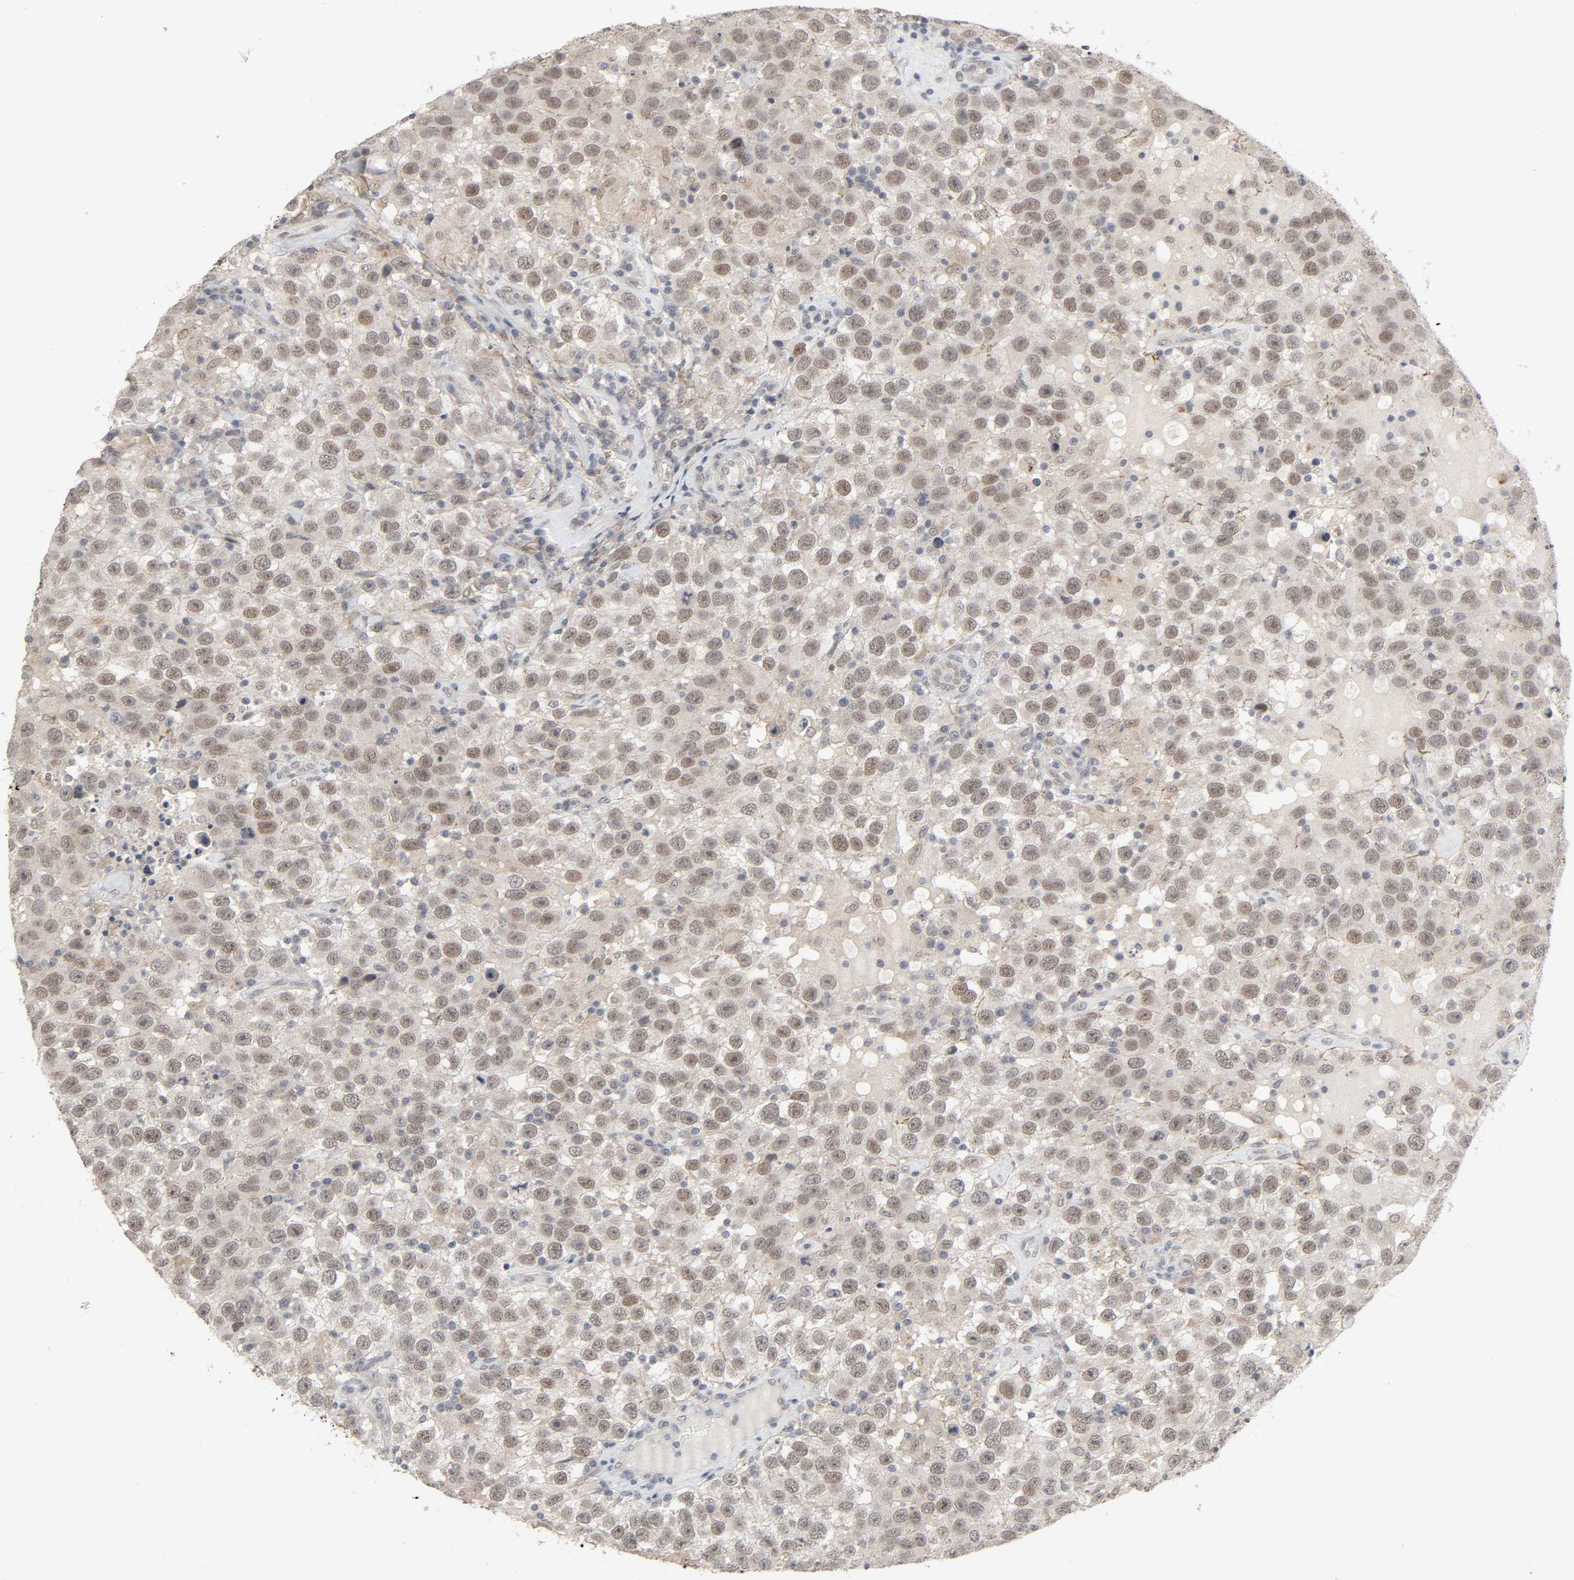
{"staining": {"intensity": "weak", "quantity": "25%-75%", "location": "nuclear"}, "tissue": "testis cancer", "cell_type": "Tumor cells", "image_type": "cancer", "snomed": [{"axis": "morphology", "description": "Seminoma, NOS"}, {"axis": "topography", "description": "Testis"}], "caption": "Protein expression analysis of testis cancer demonstrates weak nuclear staining in approximately 25%-75% of tumor cells.", "gene": "ZNF222", "patient": {"sex": "male", "age": 41}}